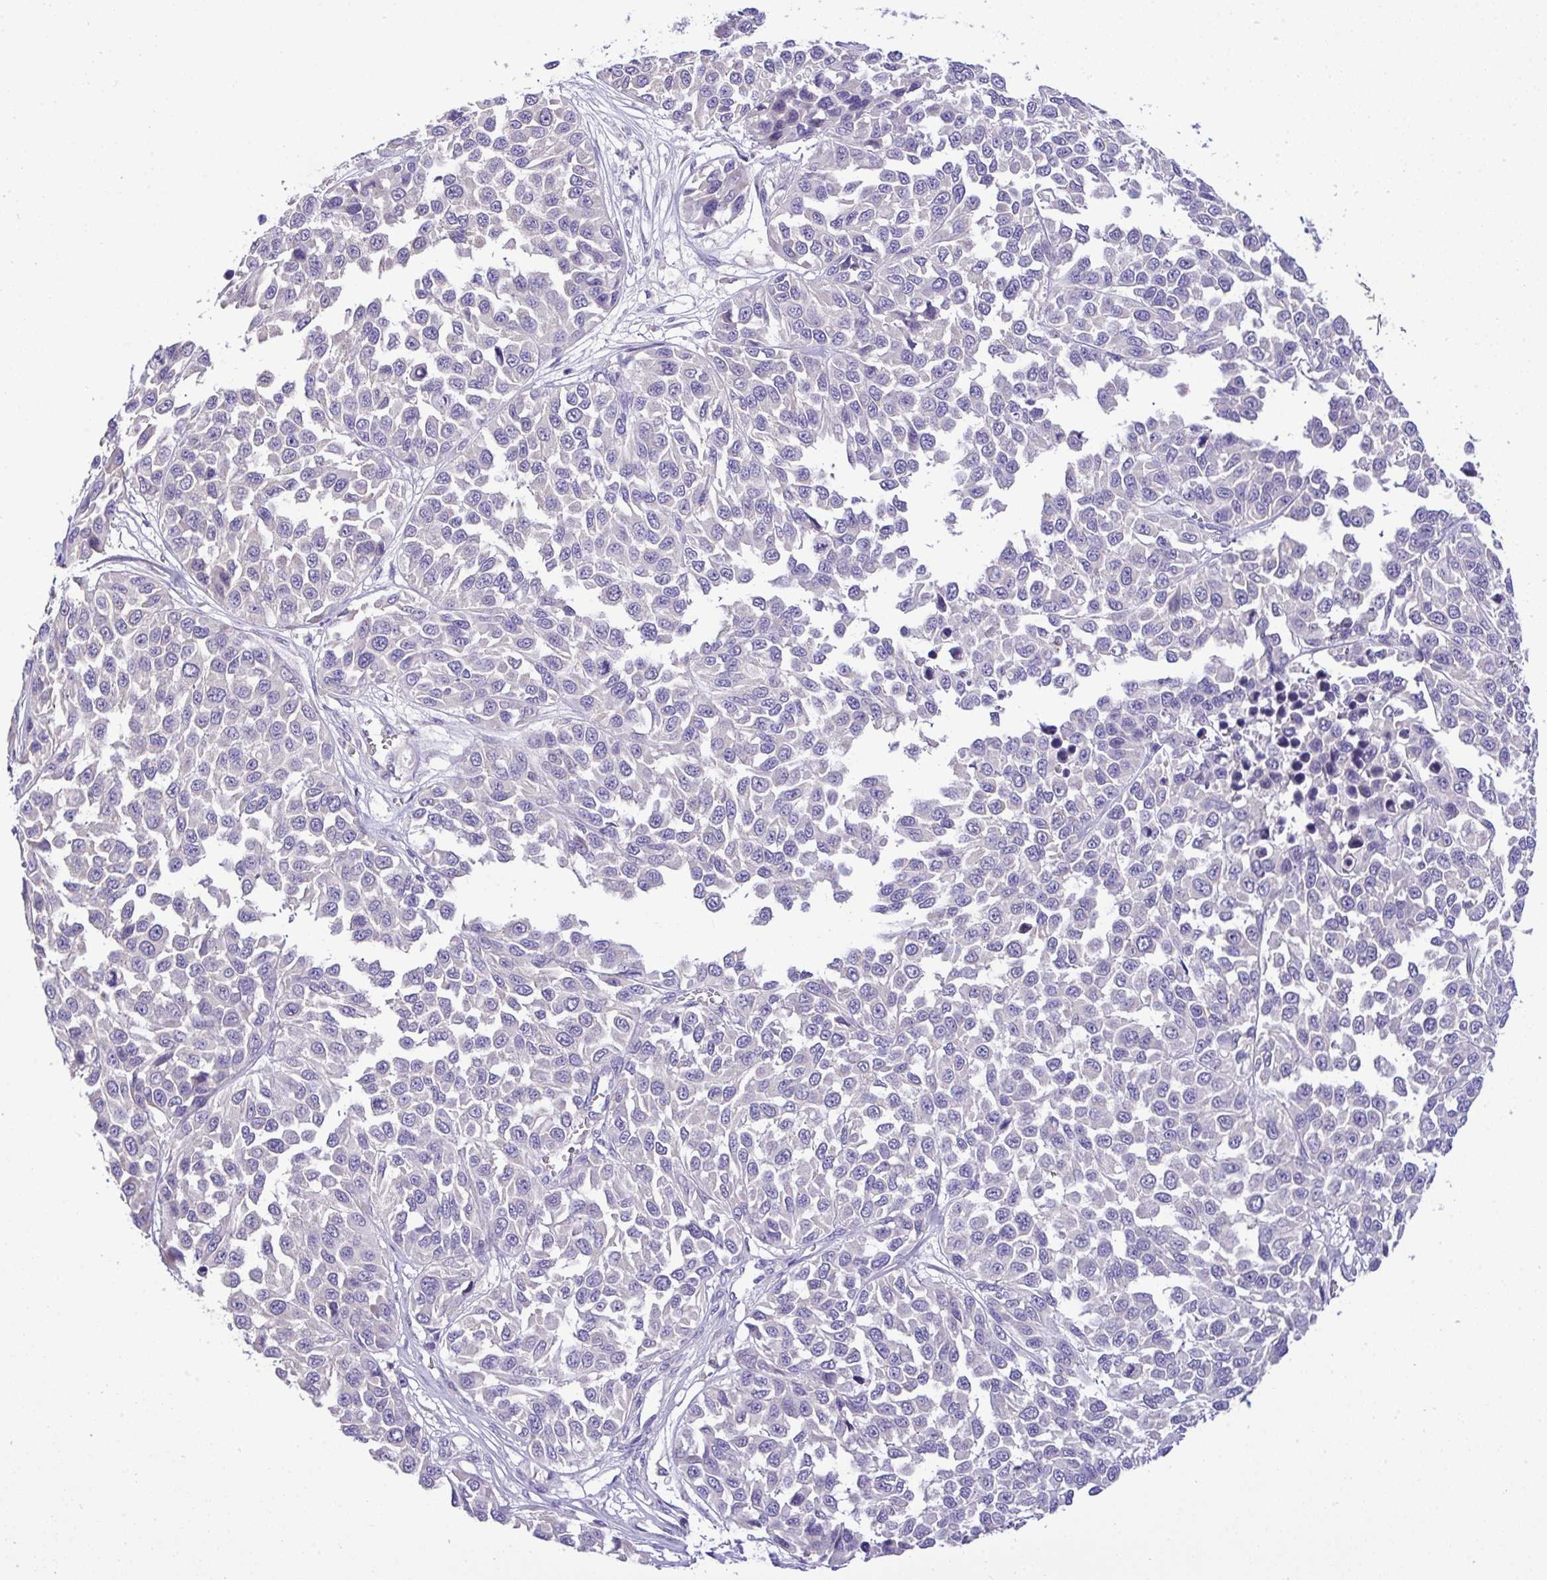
{"staining": {"intensity": "negative", "quantity": "none", "location": "none"}, "tissue": "melanoma", "cell_type": "Tumor cells", "image_type": "cancer", "snomed": [{"axis": "morphology", "description": "Malignant melanoma, NOS"}, {"axis": "topography", "description": "Skin"}], "caption": "High power microscopy micrograph of an immunohistochemistry (IHC) image of malignant melanoma, revealing no significant staining in tumor cells.", "gene": "ST8SIA2", "patient": {"sex": "male", "age": 62}}